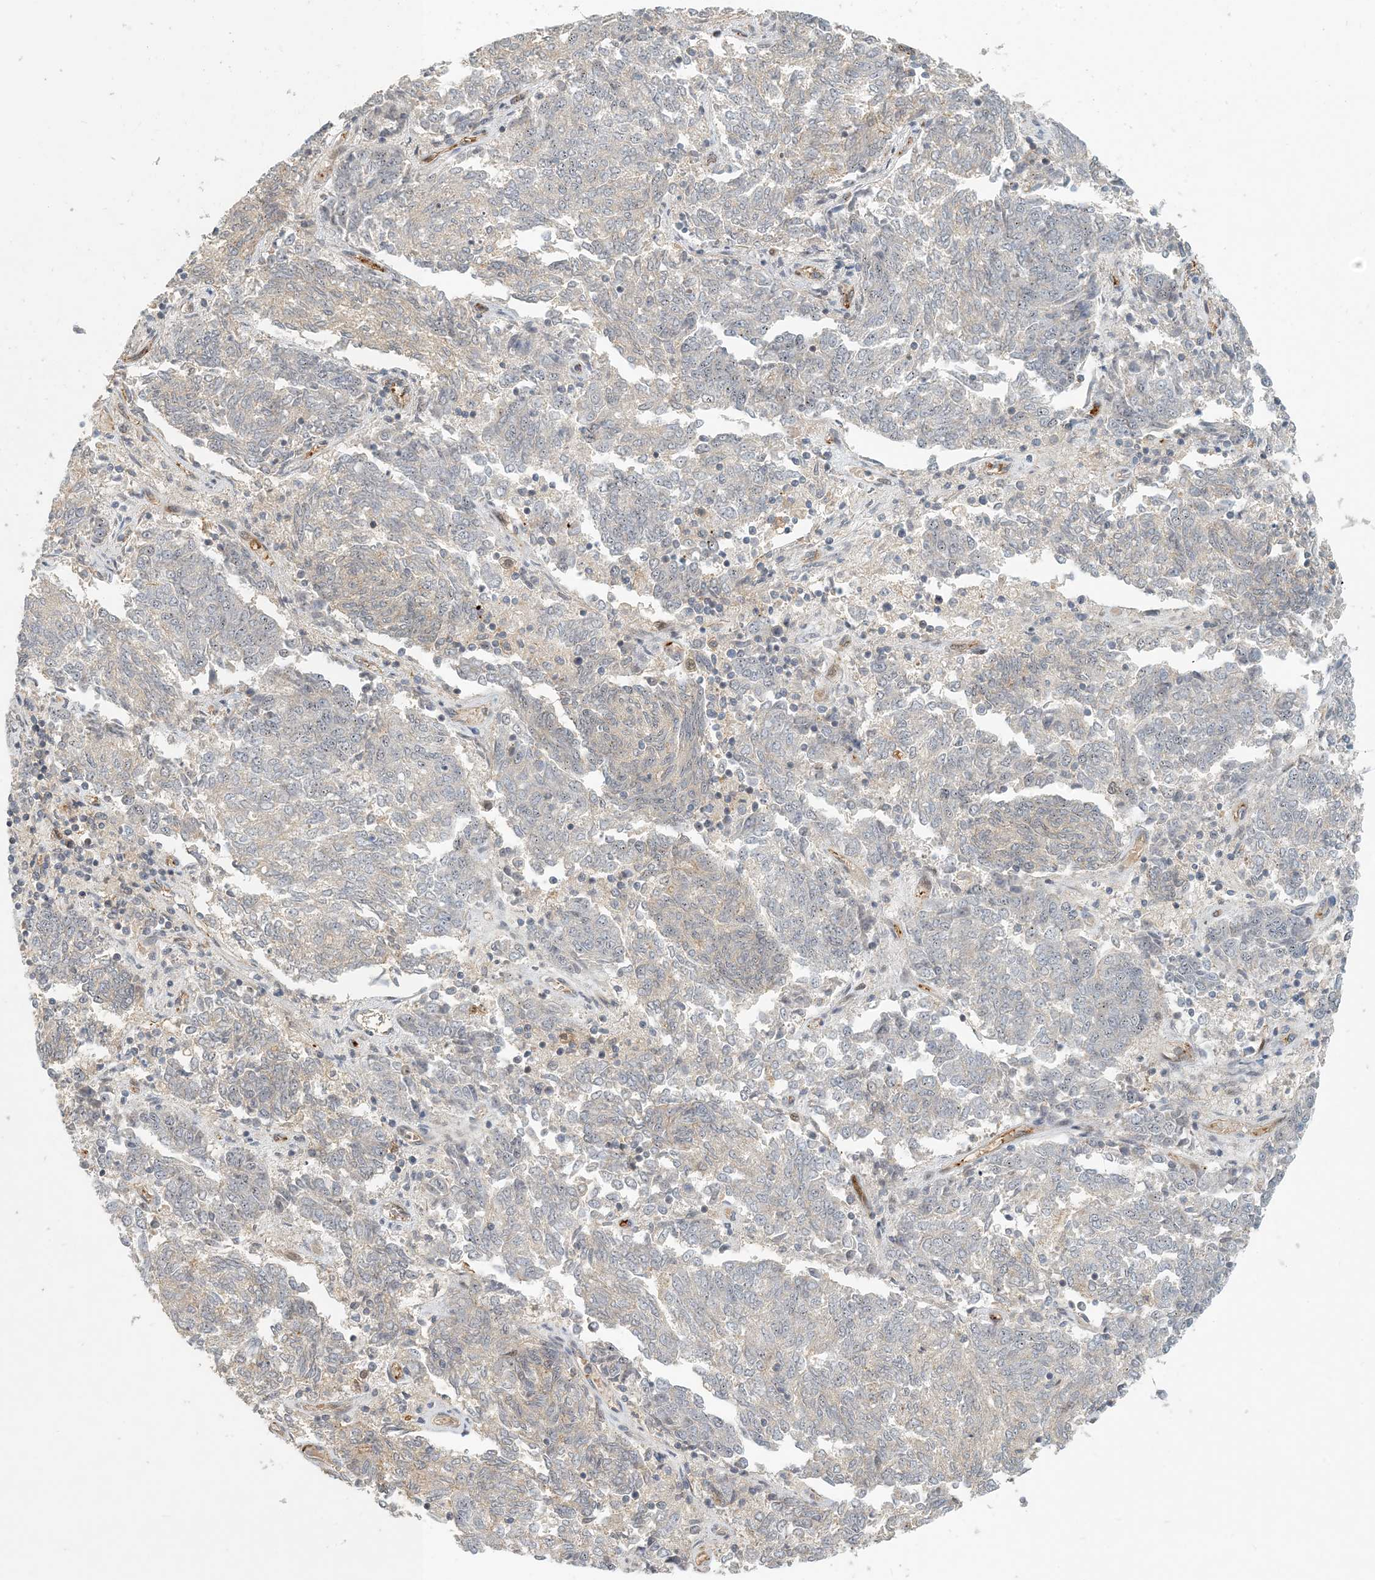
{"staining": {"intensity": "negative", "quantity": "none", "location": "none"}, "tissue": "endometrial cancer", "cell_type": "Tumor cells", "image_type": "cancer", "snomed": [{"axis": "morphology", "description": "Adenocarcinoma, NOS"}, {"axis": "topography", "description": "Endometrium"}], "caption": "This histopathology image is of endometrial adenocarcinoma stained with immunohistochemistry (IHC) to label a protein in brown with the nuclei are counter-stained blue. There is no staining in tumor cells.", "gene": "MAPKBP1", "patient": {"sex": "female", "age": 80}}